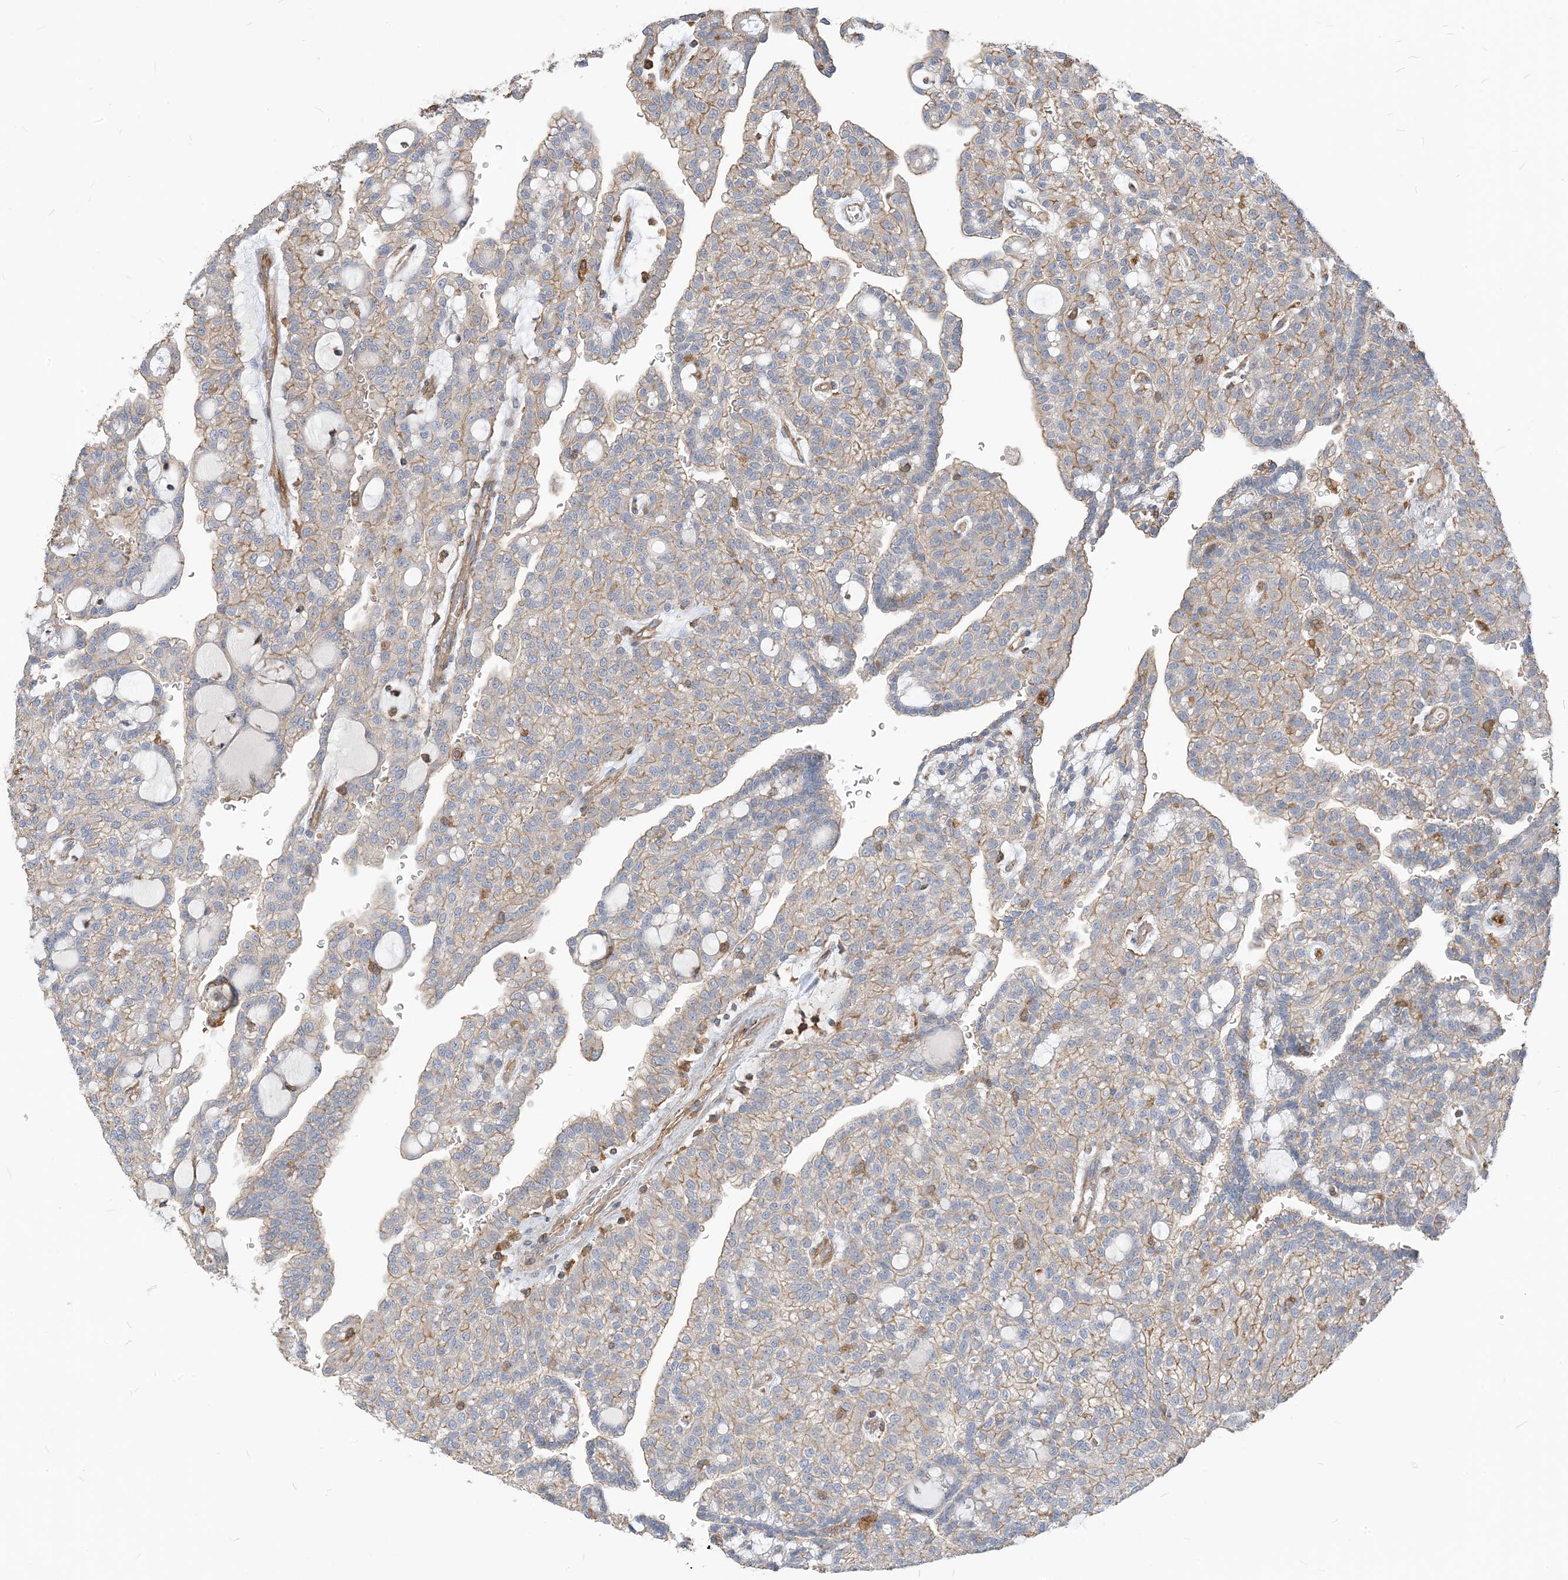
{"staining": {"intensity": "moderate", "quantity": "25%-75%", "location": "cytoplasmic/membranous"}, "tissue": "renal cancer", "cell_type": "Tumor cells", "image_type": "cancer", "snomed": [{"axis": "morphology", "description": "Adenocarcinoma, NOS"}, {"axis": "topography", "description": "Kidney"}], "caption": "Immunohistochemistry (DAB) staining of human renal adenocarcinoma displays moderate cytoplasmic/membranous protein staining in about 25%-75% of tumor cells.", "gene": "PARVG", "patient": {"sex": "male", "age": 63}}